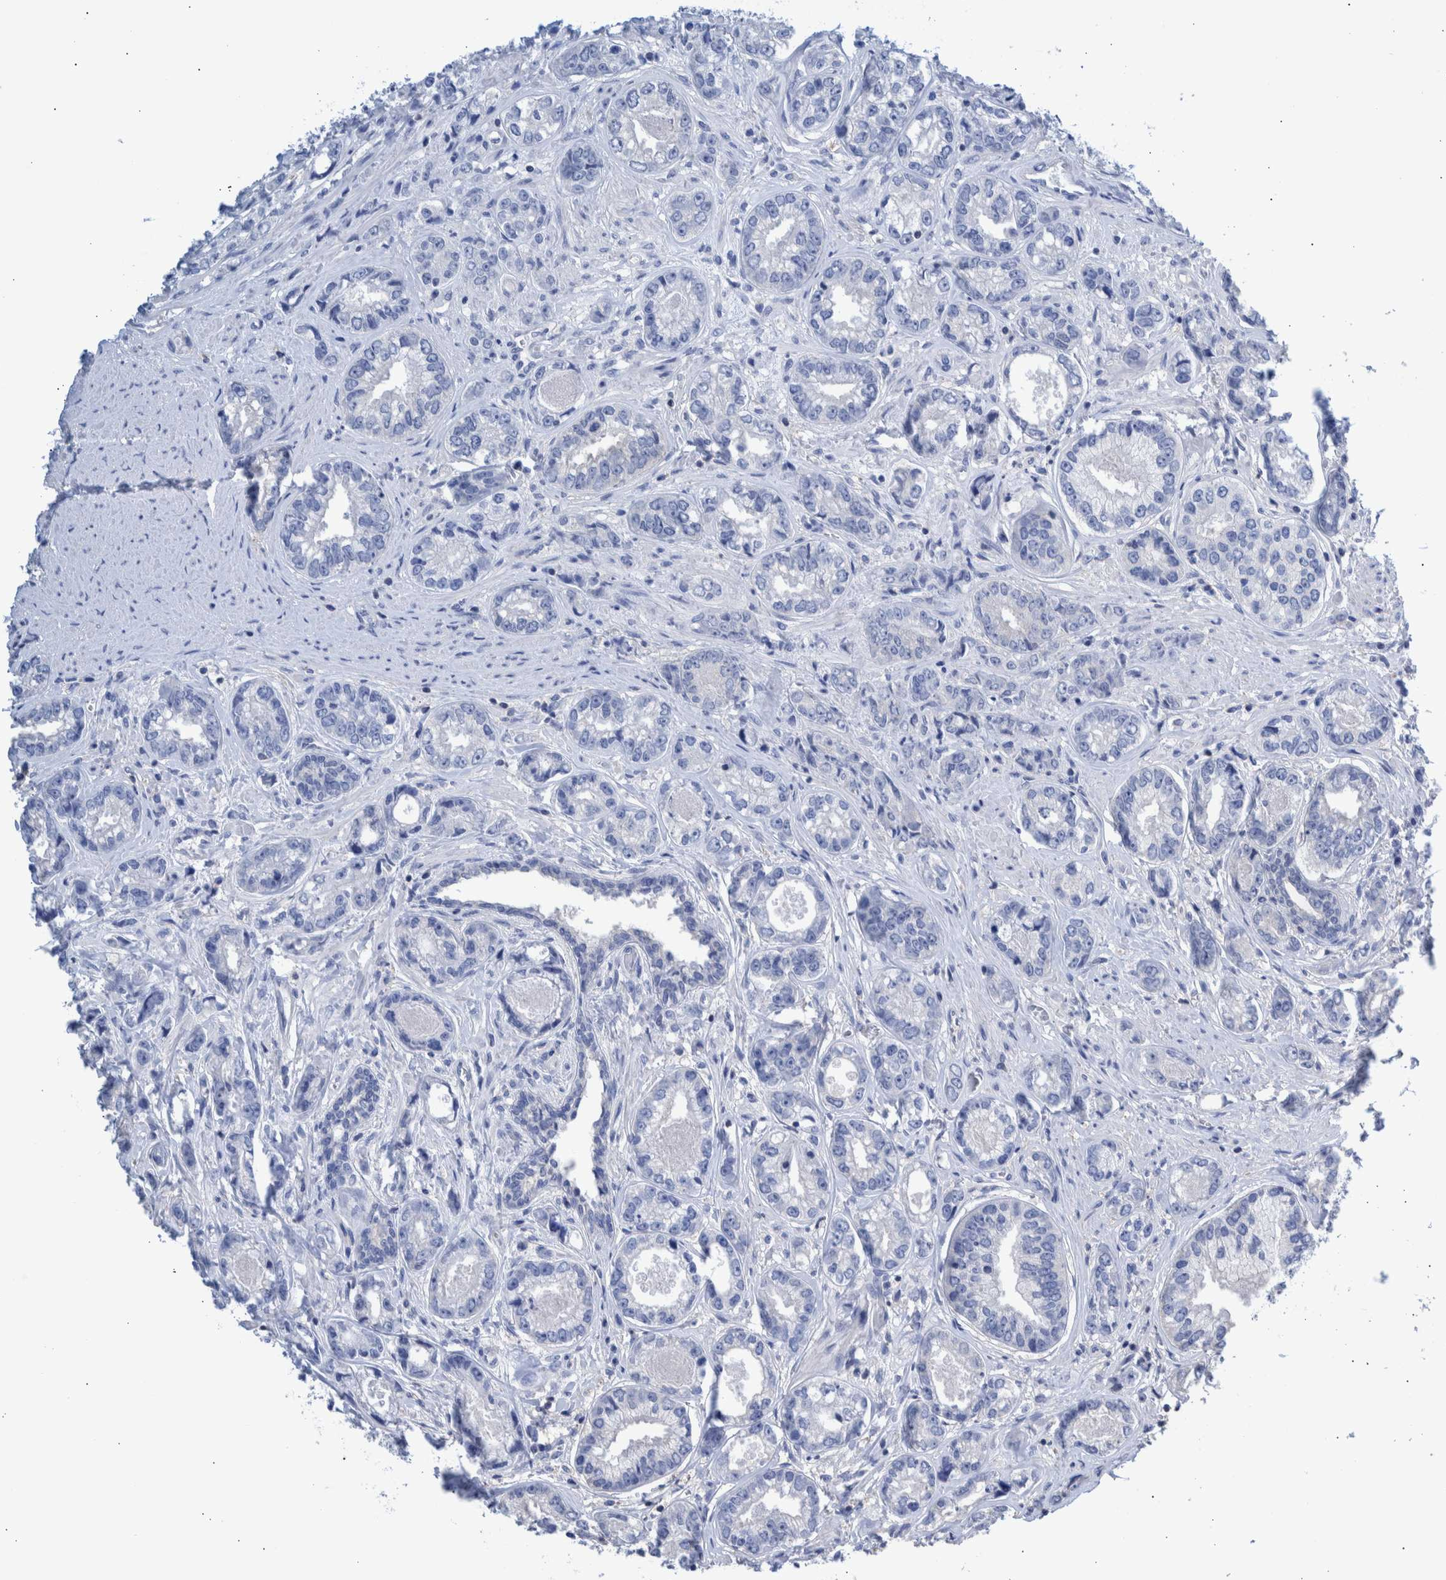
{"staining": {"intensity": "negative", "quantity": "none", "location": "none"}, "tissue": "prostate cancer", "cell_type": "Tumor cells", "image_type": "cancer", "snomed": [{"axis": "morphology", "description": "Adenocarcinoma, High grade"}, {"axis": "topography", "description": "Prostate"}], "caption": "The immunohistochemistry image has no significant positivity in tumor cells of adenocarcinoma (high-grade) (prostate) tissue. Nuclei are stained in blue.", "gene": "PPP3CC", "patient": {"sex": "male", "age": 61}}